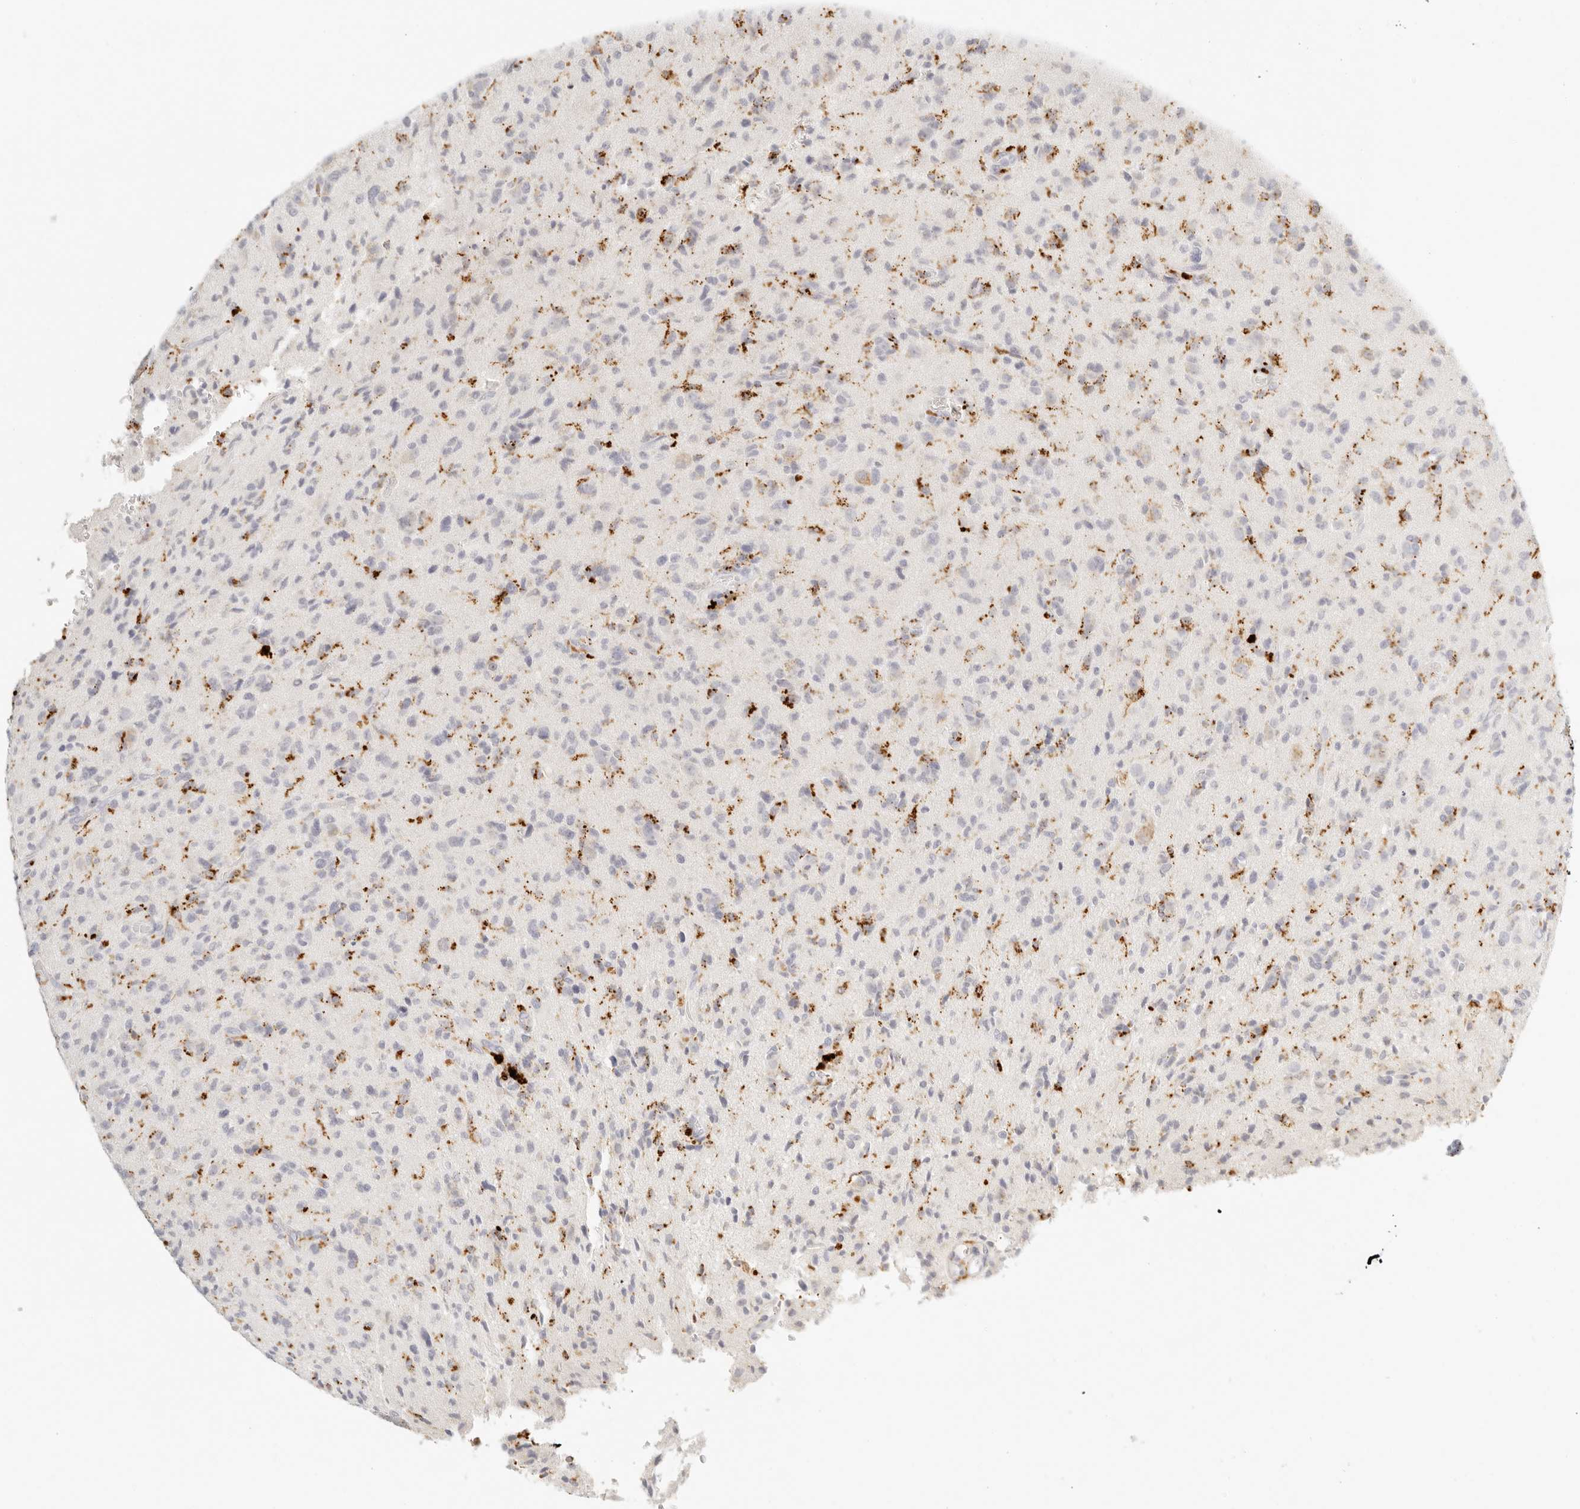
{"staining": {"intensity": "moderate", "quantity": "<25%", "location": "cytoplasmic/membranous"}, "tissue": "glioma", "cell_type": "Tumor cells", "image_type": "cancer", "snomed": [{"axis": "morphology", "description": "Glioma, malignant, High grade"}, {"axis": "topography", "description": "Brain"}], "caption": "Immunohistochemistry (DAB) staining of human glioma exhibits moderate cytoplasmic/membranous protein staining in approximately <25% of tumor cells. The staining was performed using DAB (3,3'-diaminobenzidine) to visualize the protein expression in brown, while the nuclei were stained in blue with hematoxylin (Magnification: 20x).", "gene": "RNASET2", "patient": {"sex": "female", "age": 57}}